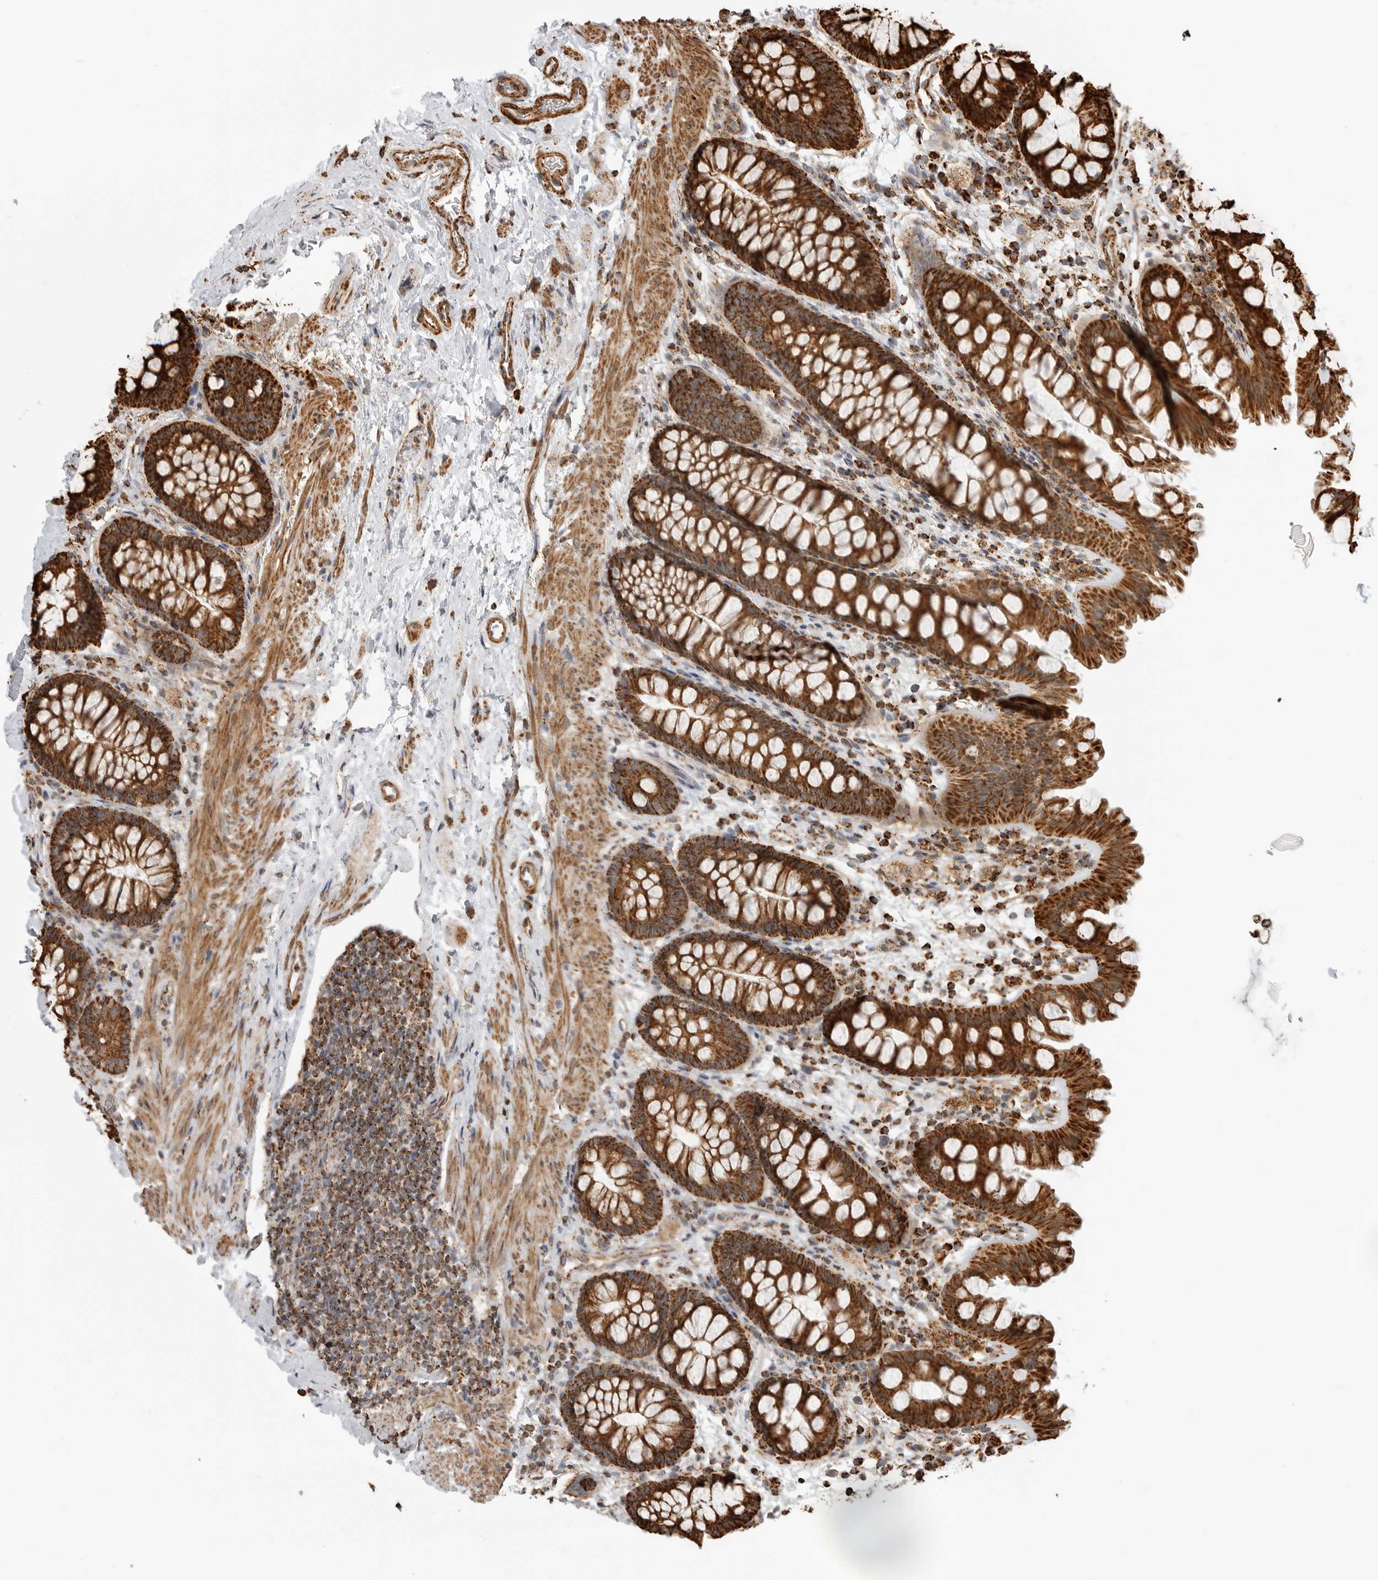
{"staining": {"intensity": "strong", "quantity": ">75%", "location": "cytoplasmic/membranous"}, "tissue": "colon", "cell_type": "Endothelial cells", "image_type": "normal", "snomed": [{"axis": "morphology", "description": "Normal tissue, NOS"}, {"axis": "topography", "description": "Colon"}], "caption": "The immunohistochemical stain highlights strong cytoplasmic/membranous expression in endothelial cells of normal colon.", "gene": "BMP2K", "patient": {"sex": "female", "age": 62}}